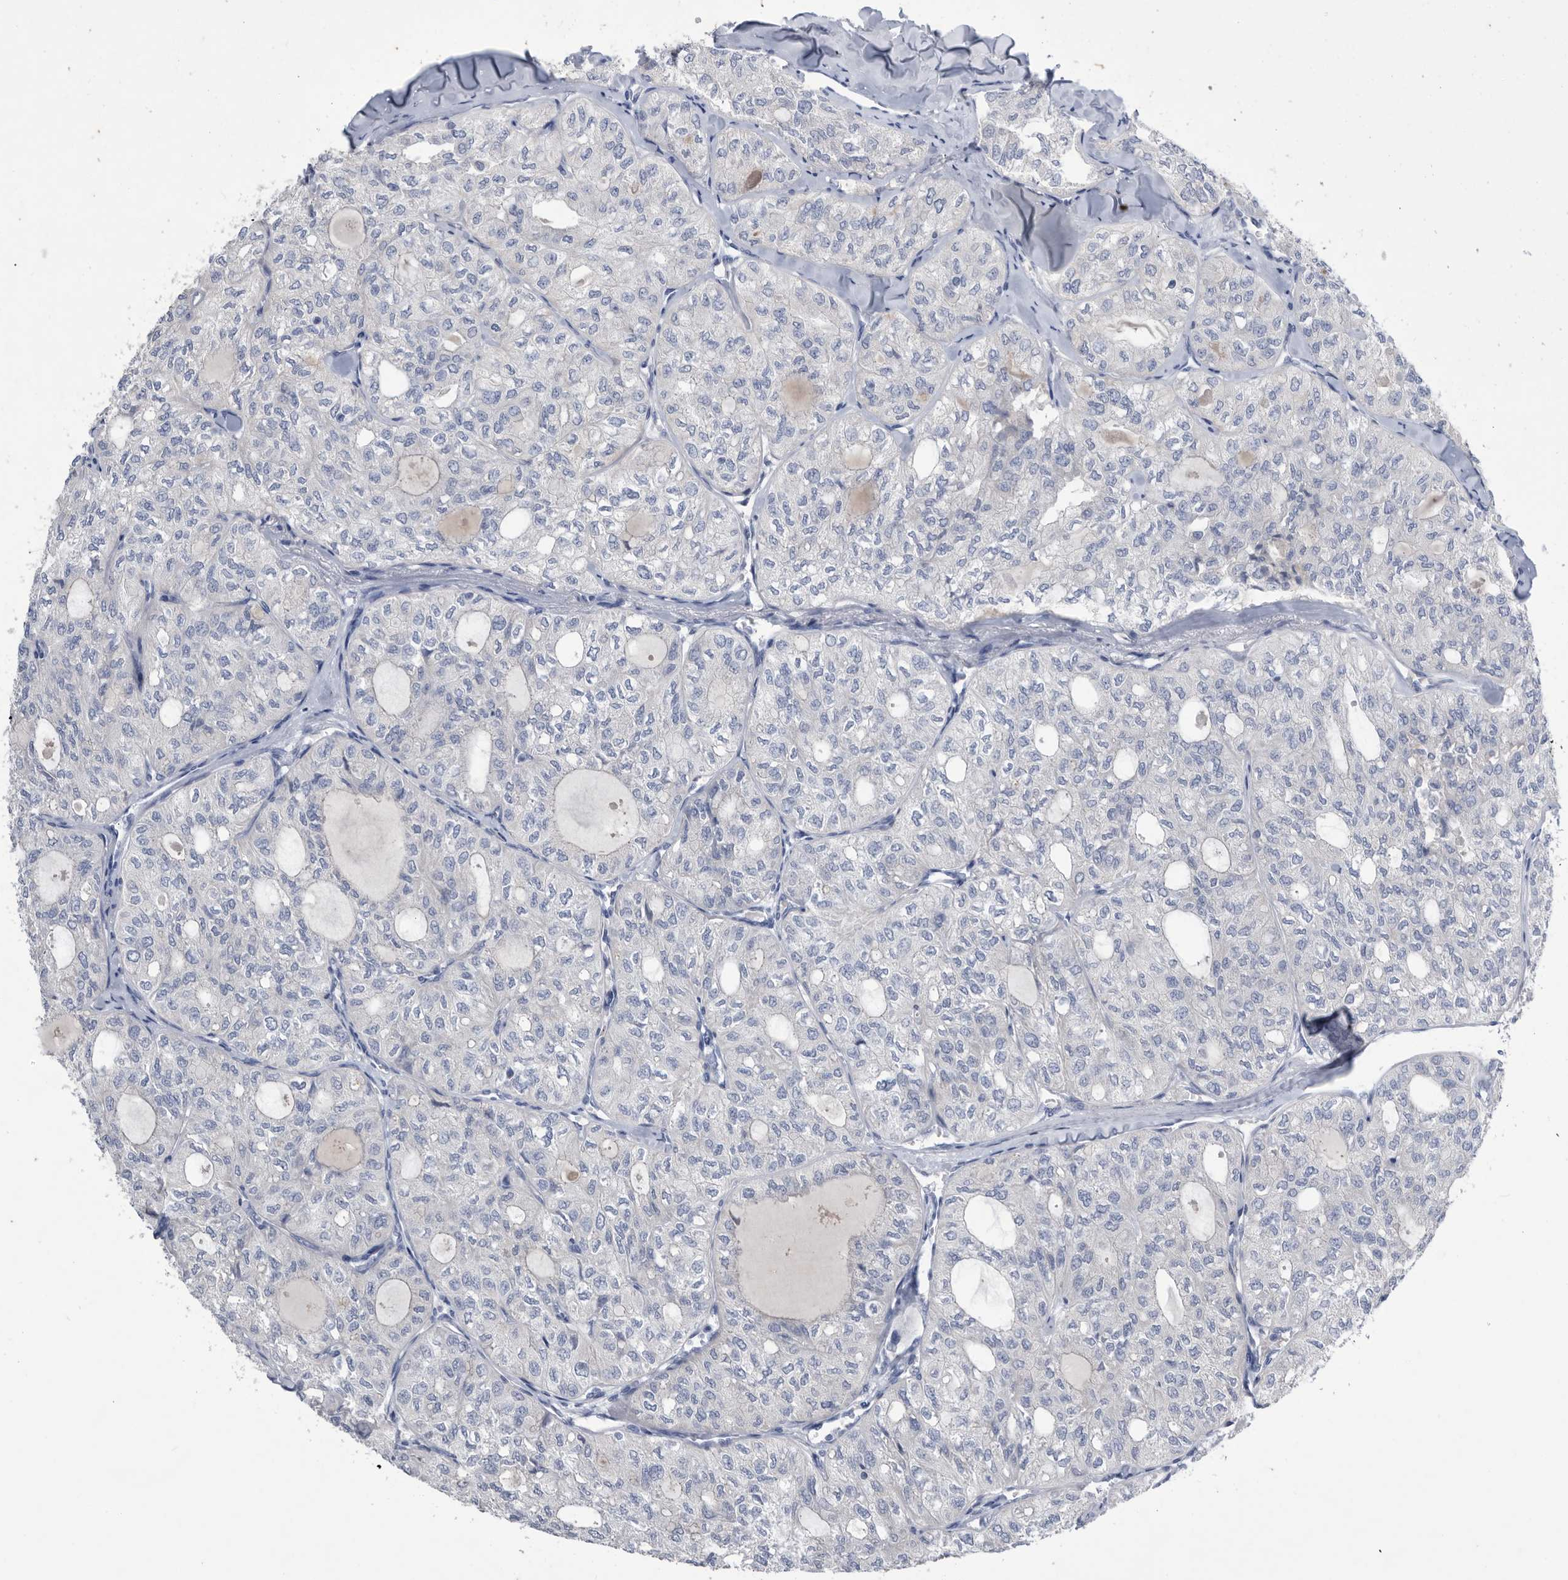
{"staining": {"intensity": "negative", "quantity": "none", "location": "none"}, "tissue": "thyroid cancer", "cell_type": "Tumor cells", "image_type": "cancer", "snomed": [{"axis": "morphology", "description": "Follicular adenoma carcinoma, NOS"}, {"axis": "topography", "description": "Thyroid gland"}], "caption": "Immunohistochemistry (IHC) photomicrograph of neoplastic tissue: human follicular adenoma carcinoma (thyroid) stained with DAB (3,3'-diaminobenzidine) shows no significant protein staining in tumor cells. (Brightfield microscopy of DAB immunohistochemistry (IHC) at high magnification).", "gene": "BTBD6", "patient": {"sex": "male", "age": 75}}